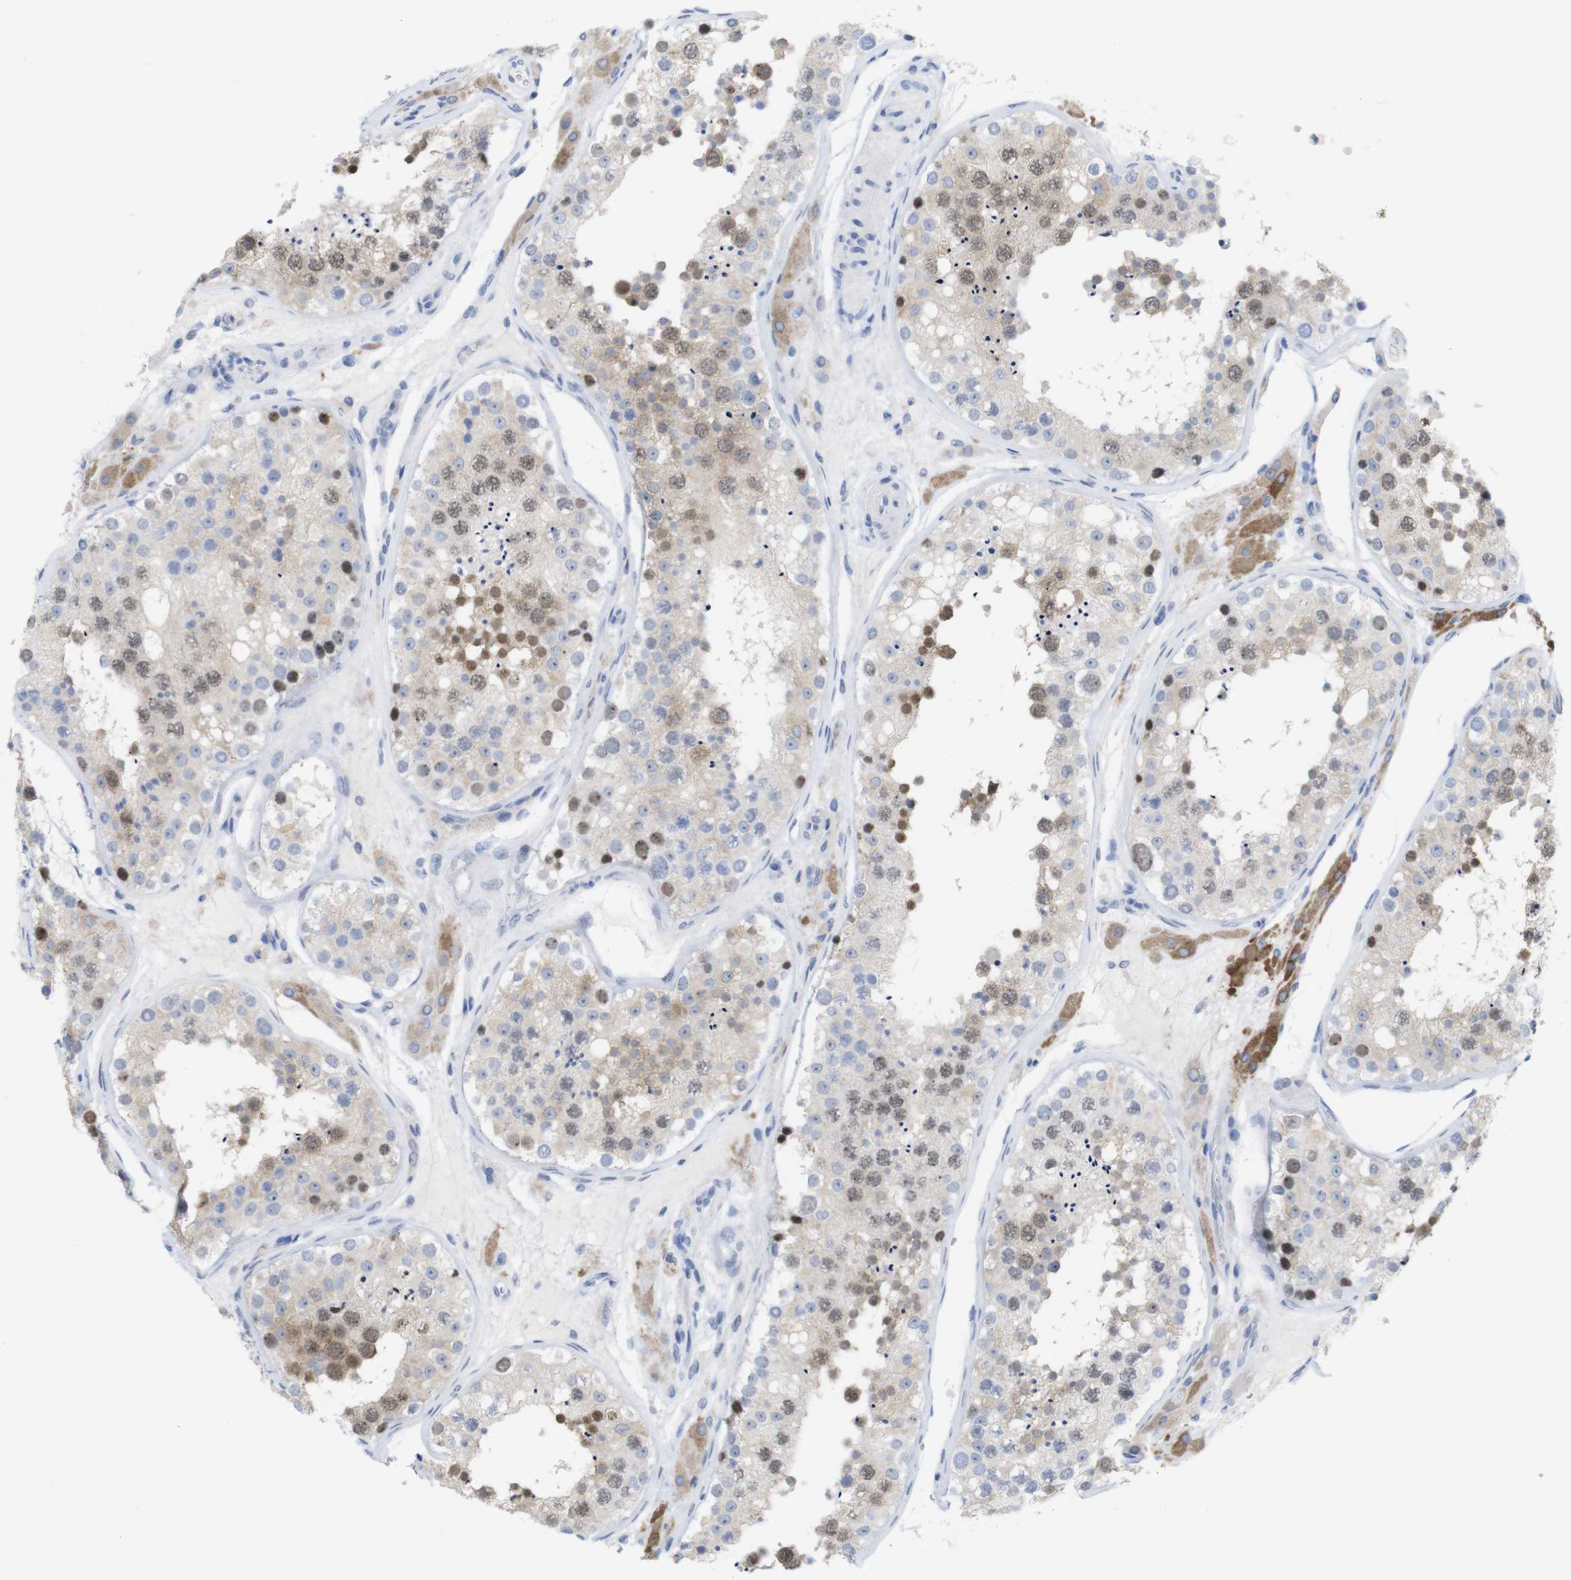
{"staining": {"intensity": "moderate", "quantity": ">75%", "location": "cytoplasmic/membranous,nuclear"}, "tissue": "testis", "cell_type": "Cells in seminiferous ducts", "image_type": "normal", "snomed": [{"axis": "morphology", "description": "Normal tissue, NOS"}, {"axis": "topography", "description": "Testis"}], "caption": "Protein staining of normal testis reveals moderate cytoplasmic/membranous,nuclear expression in approximately >75% of cells in seminiferous ducts. (DAB IHC with brightfield microscopy, high magnification).", "gene": "PNMA1", "patient": {"sex": "male", "age": 26}}